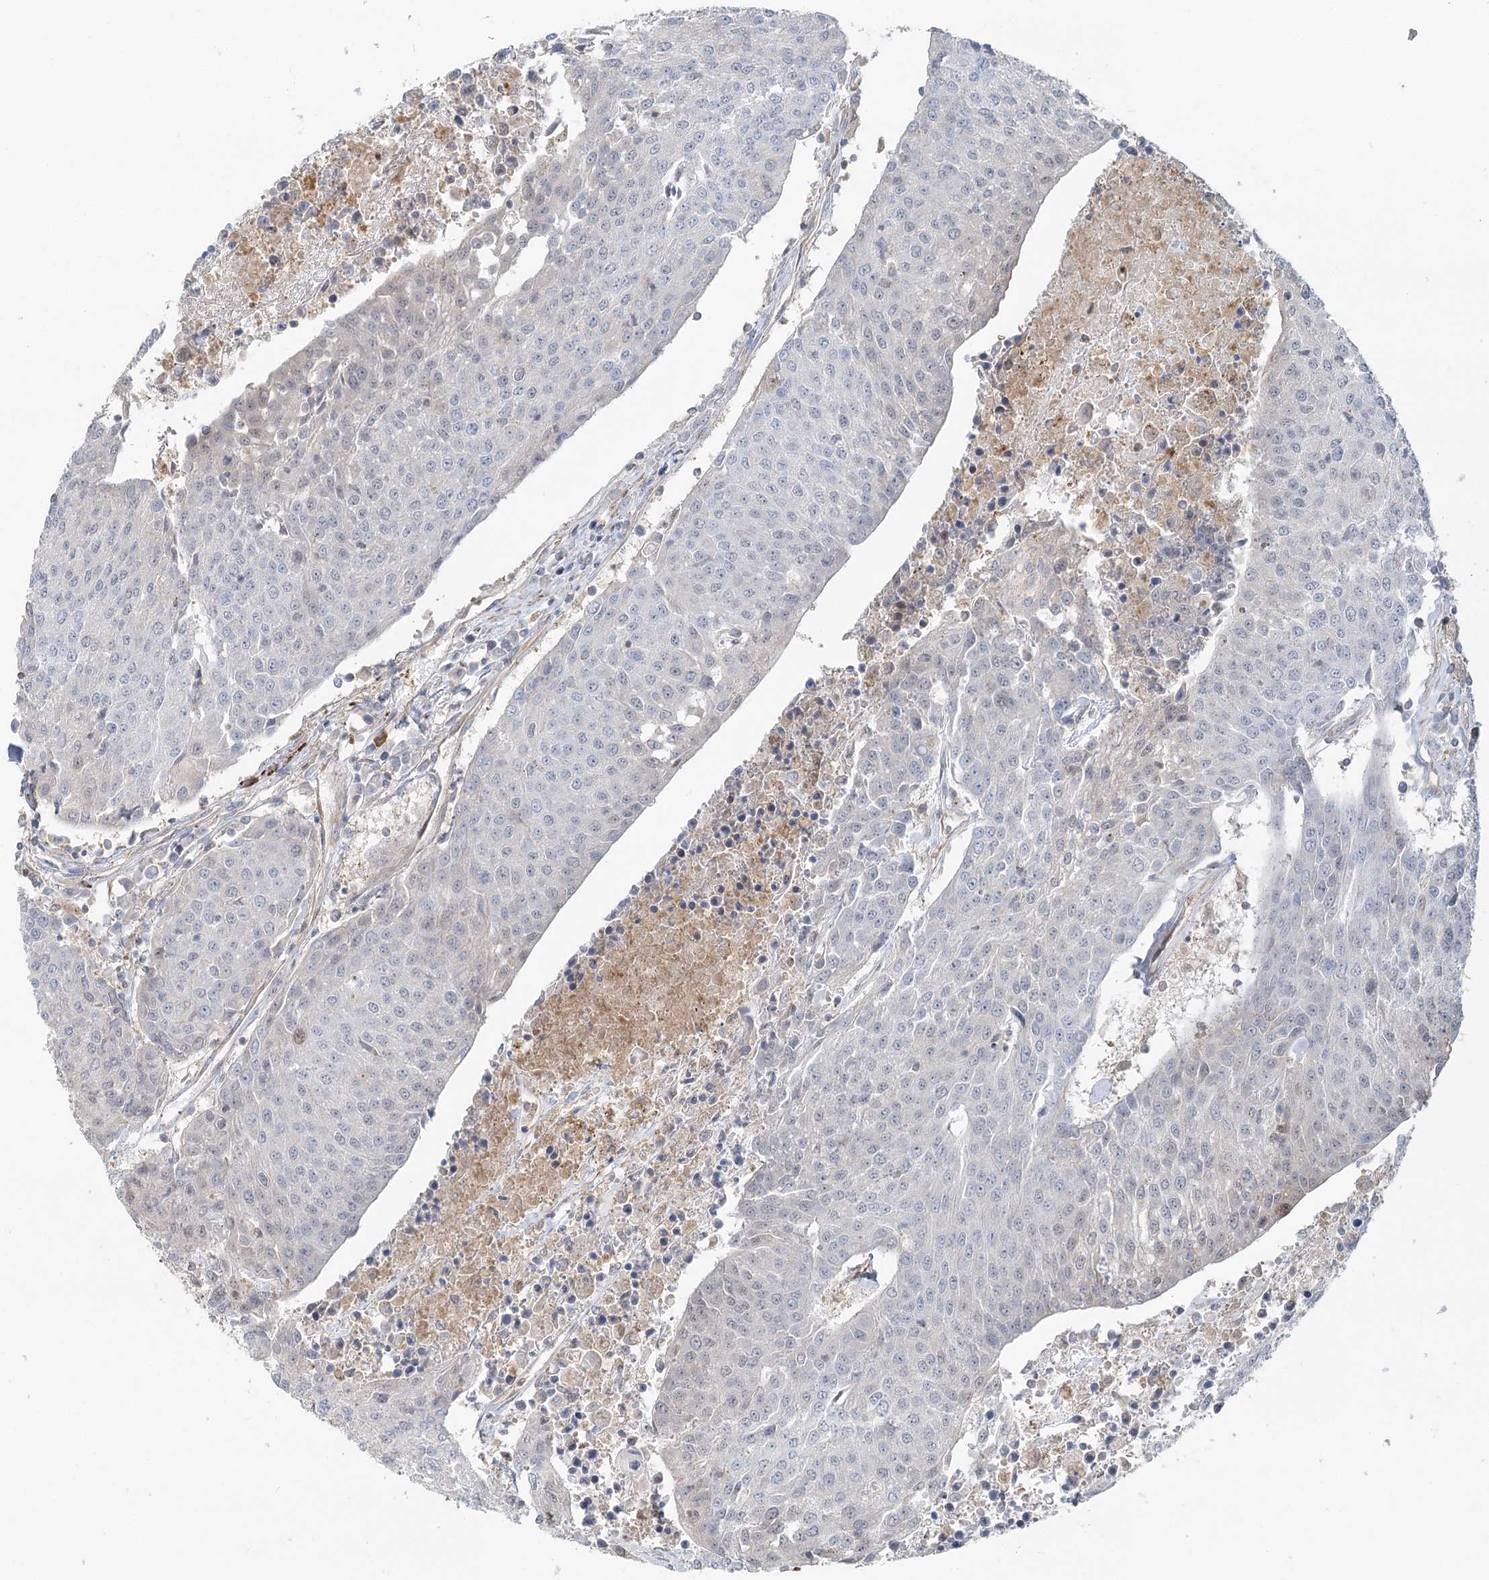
{"staining": {"intensity": "negative", "quantity": "none", "location": "none"}, "tissue": "urothelial cancer", "cell_type": "Tumor cells", "image_type": "cancer", "snomed": [{"axis": "morphology", "description": "Urothelial carcinoma, High grade"}, {"axis": "topography", "description": "Urinary bladder"}], "caption": "This image is of urothelial cancer stained with IHC to label a protein in brown with the nuclei are counter-stained blue. There is no expression in tumor cells.", "gene": "GBE1", "patient": {"sex": "female", "age": 85}}